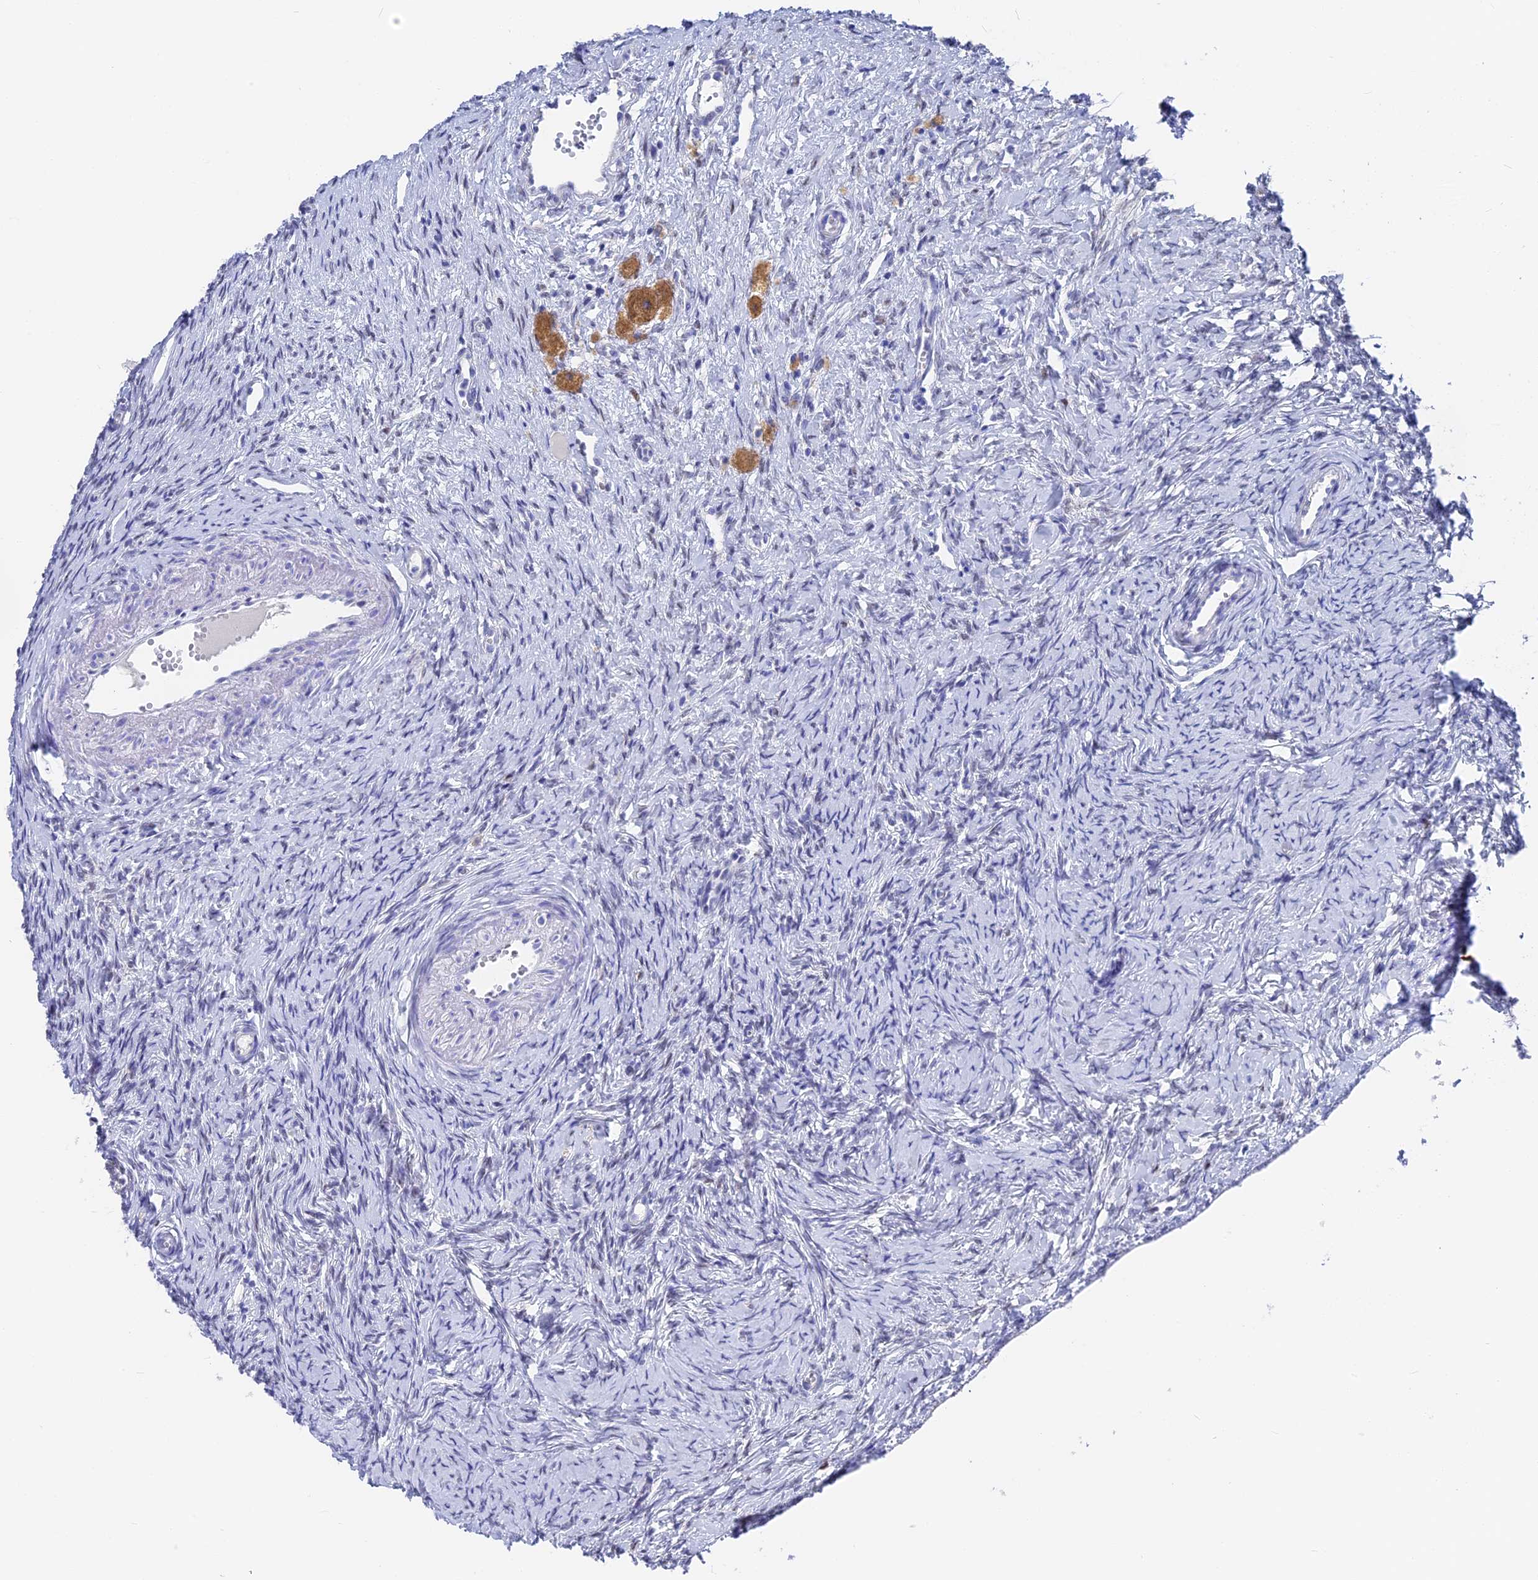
{"staining": {"intensity": "negative", "quantity": "none", "location": "none"}, "tissue": "ovary", "cell_type": "Follicle cells", "image_type": "normal", "snomed": [{"axis": "morphology", "description": "Normal tissue, NOS"}, {"axis": "topography", "description": "Ovary"}], "caption": "The image shows no staining of follicle cells in unremarkable ovary.", "gene": "VPS33B", "patient": {"sex": "female", "age": 51}}